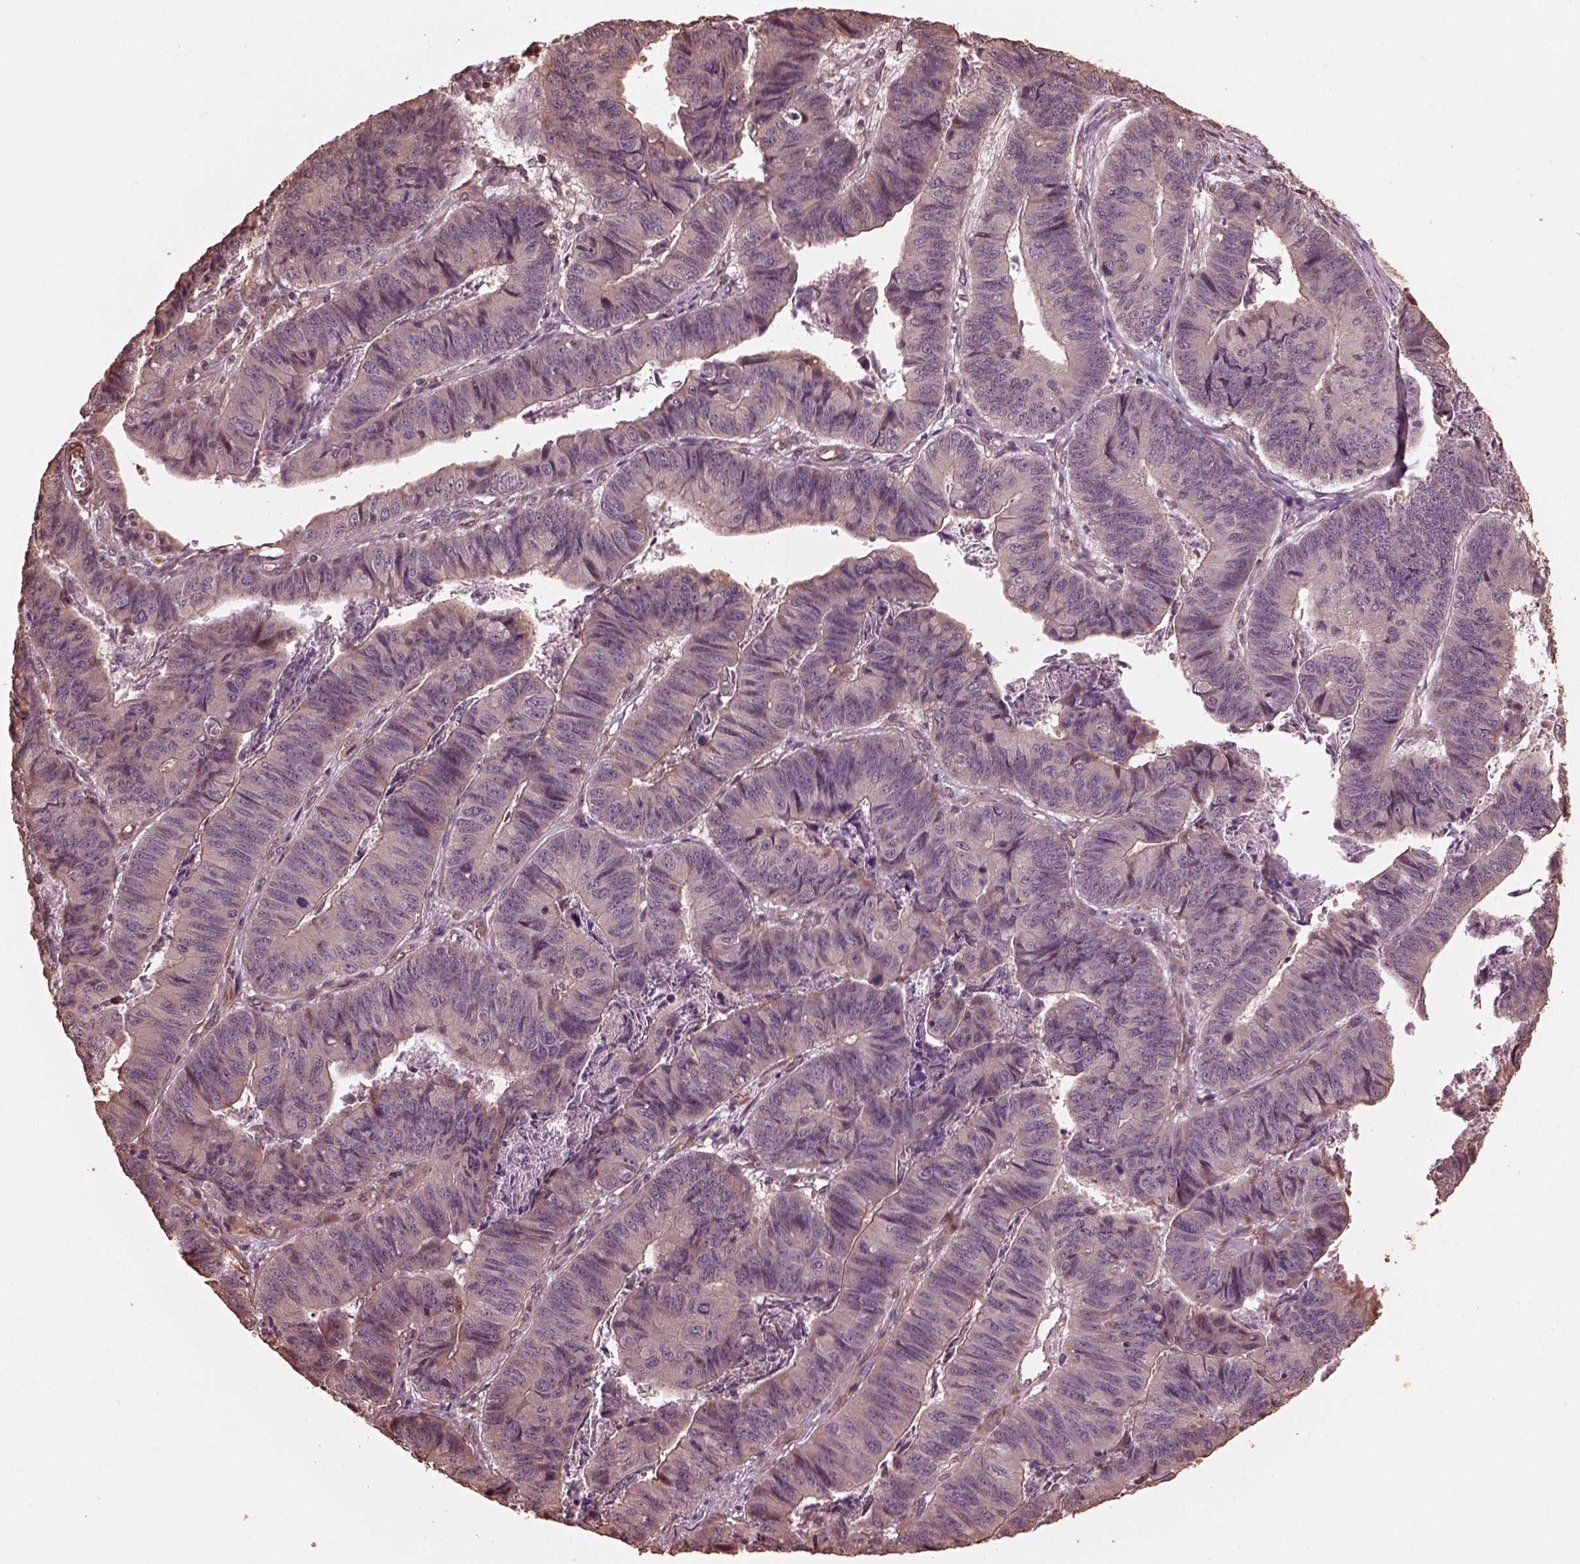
{"staining": {"intensity": "negative", "quantity": "none", "location": "none"}, "tissue": "stomach cancer", "cell_type": "Tumor cells", "image_type": "cancer", "snomed": [{"axis": "morphology", "description": "Adenocarcinoma, NOS"}, {"axis": "topography", "description": "Stomach, lower"}], "caption": "The micrograph exhibits no staining of tumor cells in adenocarcinoma (stomach).", "gene": "GTPBP1", "patient": {"sex": "male", "age": 77}}